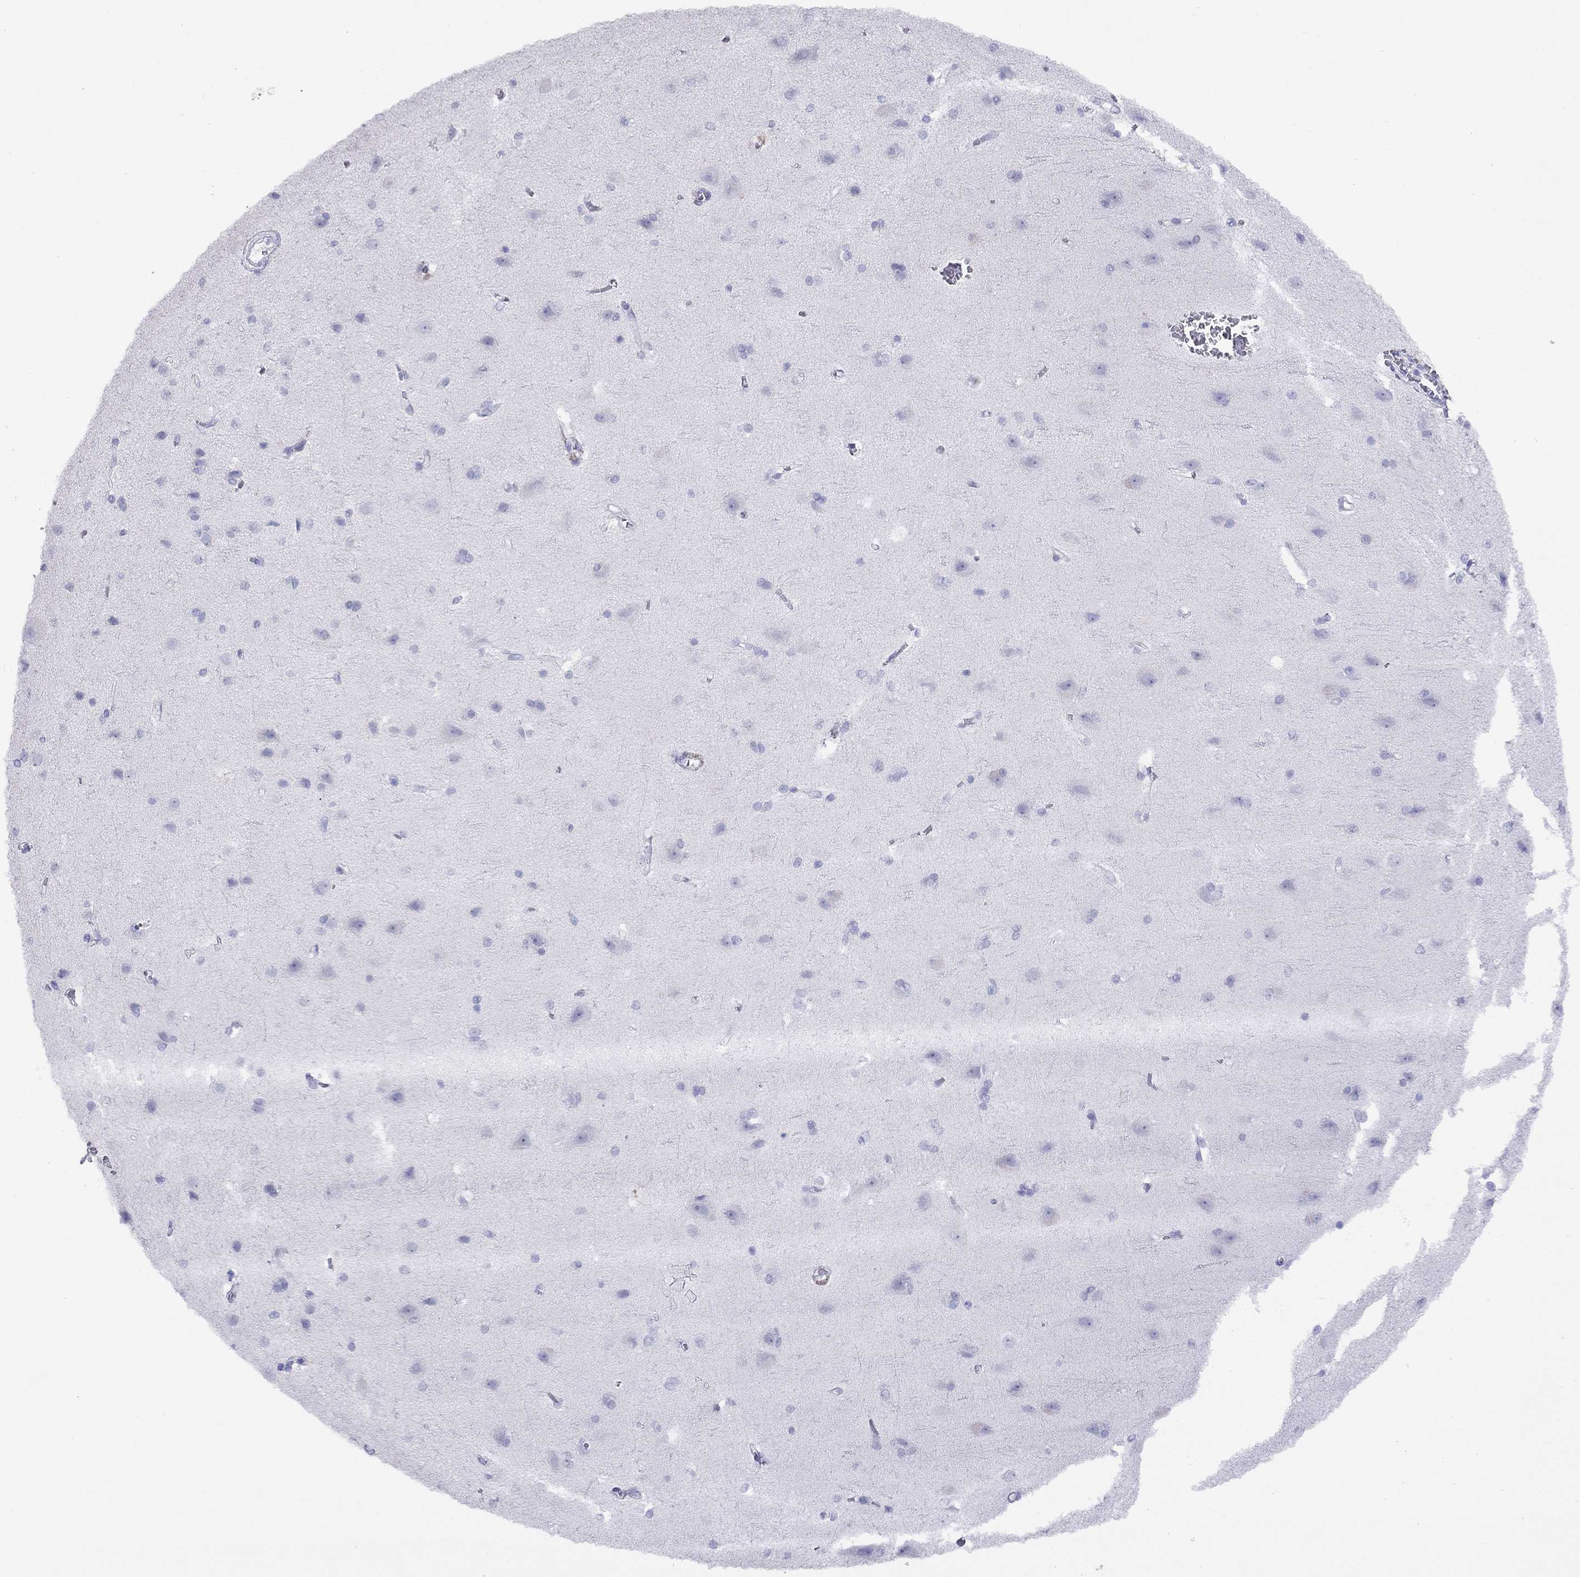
{"staining": {"intensity": "negative", "quantity": "none", "location": "none"}, "tissue": "cerebral cortex", "cell_type": "Endothelial cells", "image_type": "normal", "snomed": [{"axis": "morphology", "description": "Normal tissue, NOS"}, {"axis": "topography", "description": "Cerebral cortex"}], "caption": "This is an immunohistochemistry image of normal cerebral cortex. There is no positivity in endothelial cells.", "gene": "SLC30A8", "patient": {"sex": "male", "age": 37}}